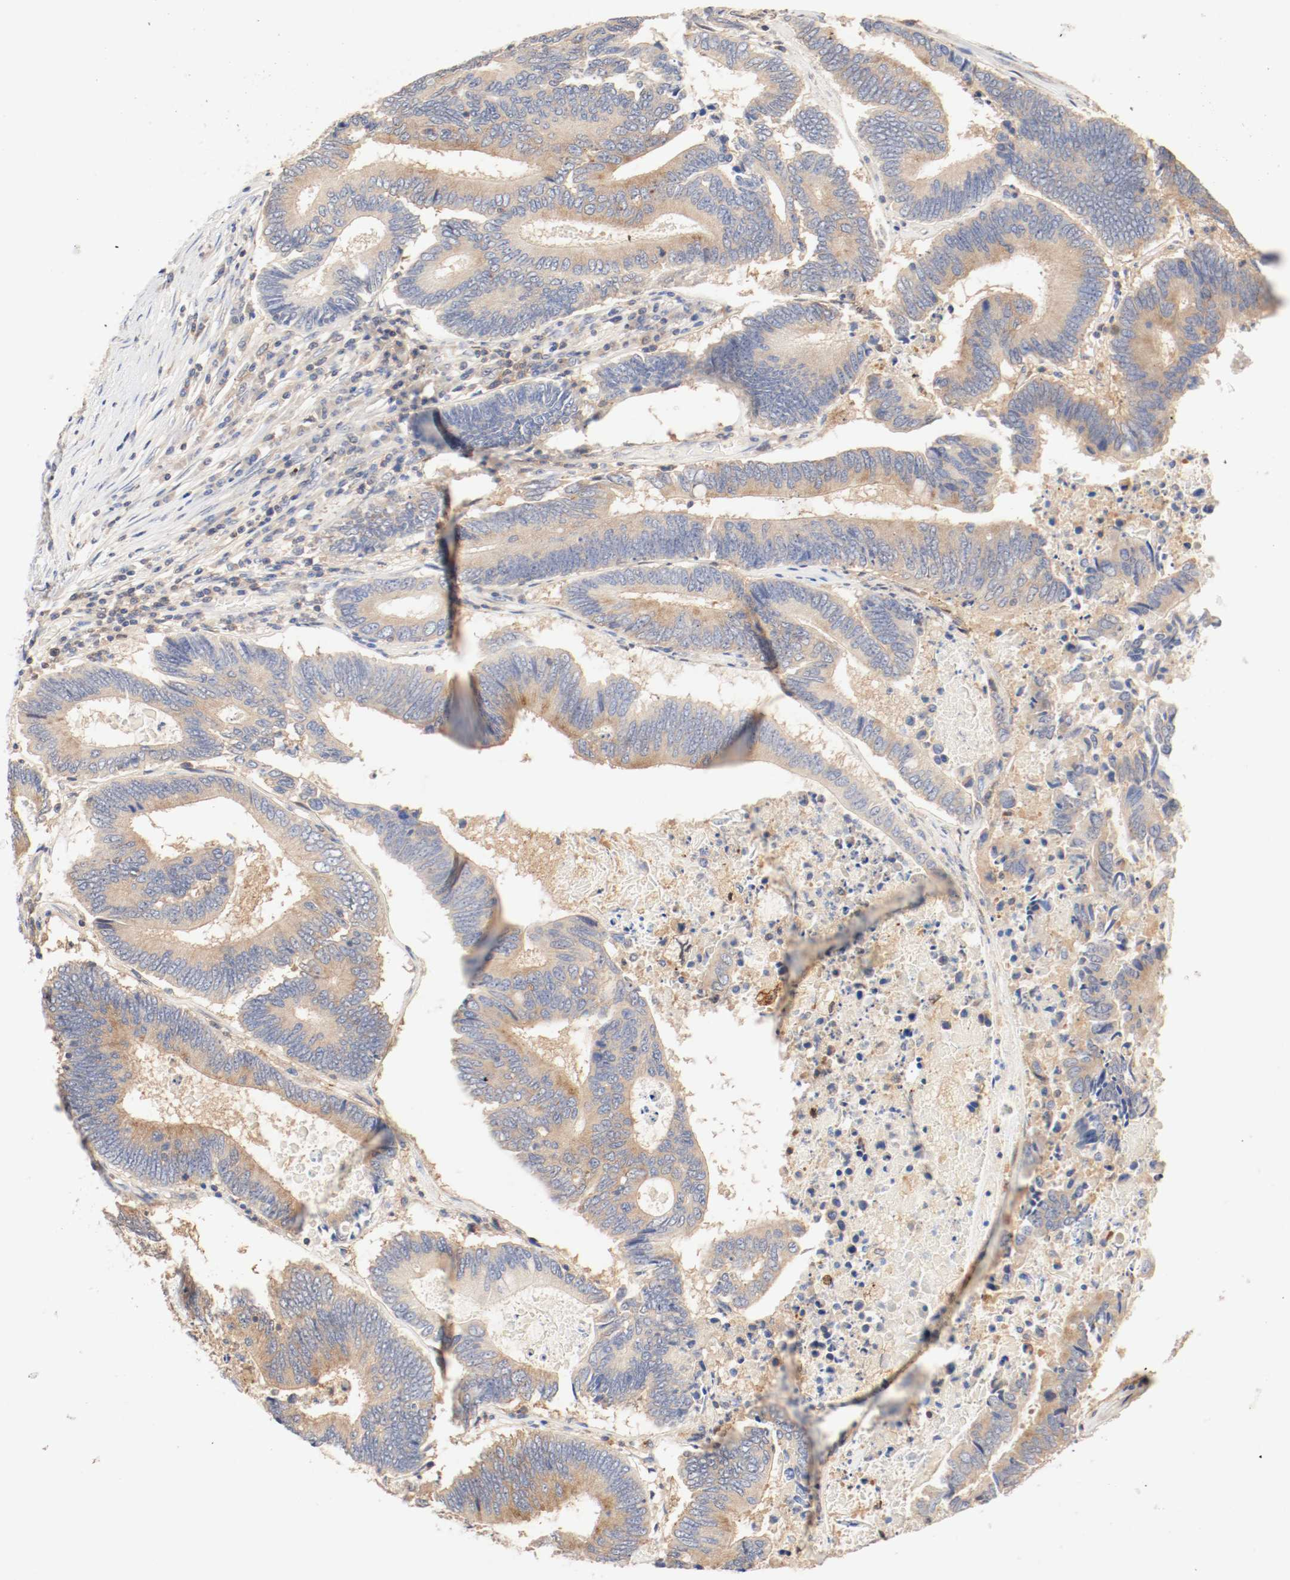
{"staining": {"intensity": "strong", "quantity": ">75%", "location": "cytoplasmic/membranous"}, "tissue": "colorectal cancer", "cell_type": "Tumor cells", "image_type": "cancer", "snomed": [{"axis": "morphology", "description": "Adenocarcinoma, NOS"}, {"axis": "topography", "description": "Colon"}], "caption": "The histopathology image exhibits immunohistochemical staining of colorectal adenocarcinoma. There is strong cytoplasmic/membranous expression is identified in about >75% of tumor cells. (IHC, brightfield microscopy, high magnification).", "gene": "GIT1", "patient": {"sex": "female", "age": 78}}